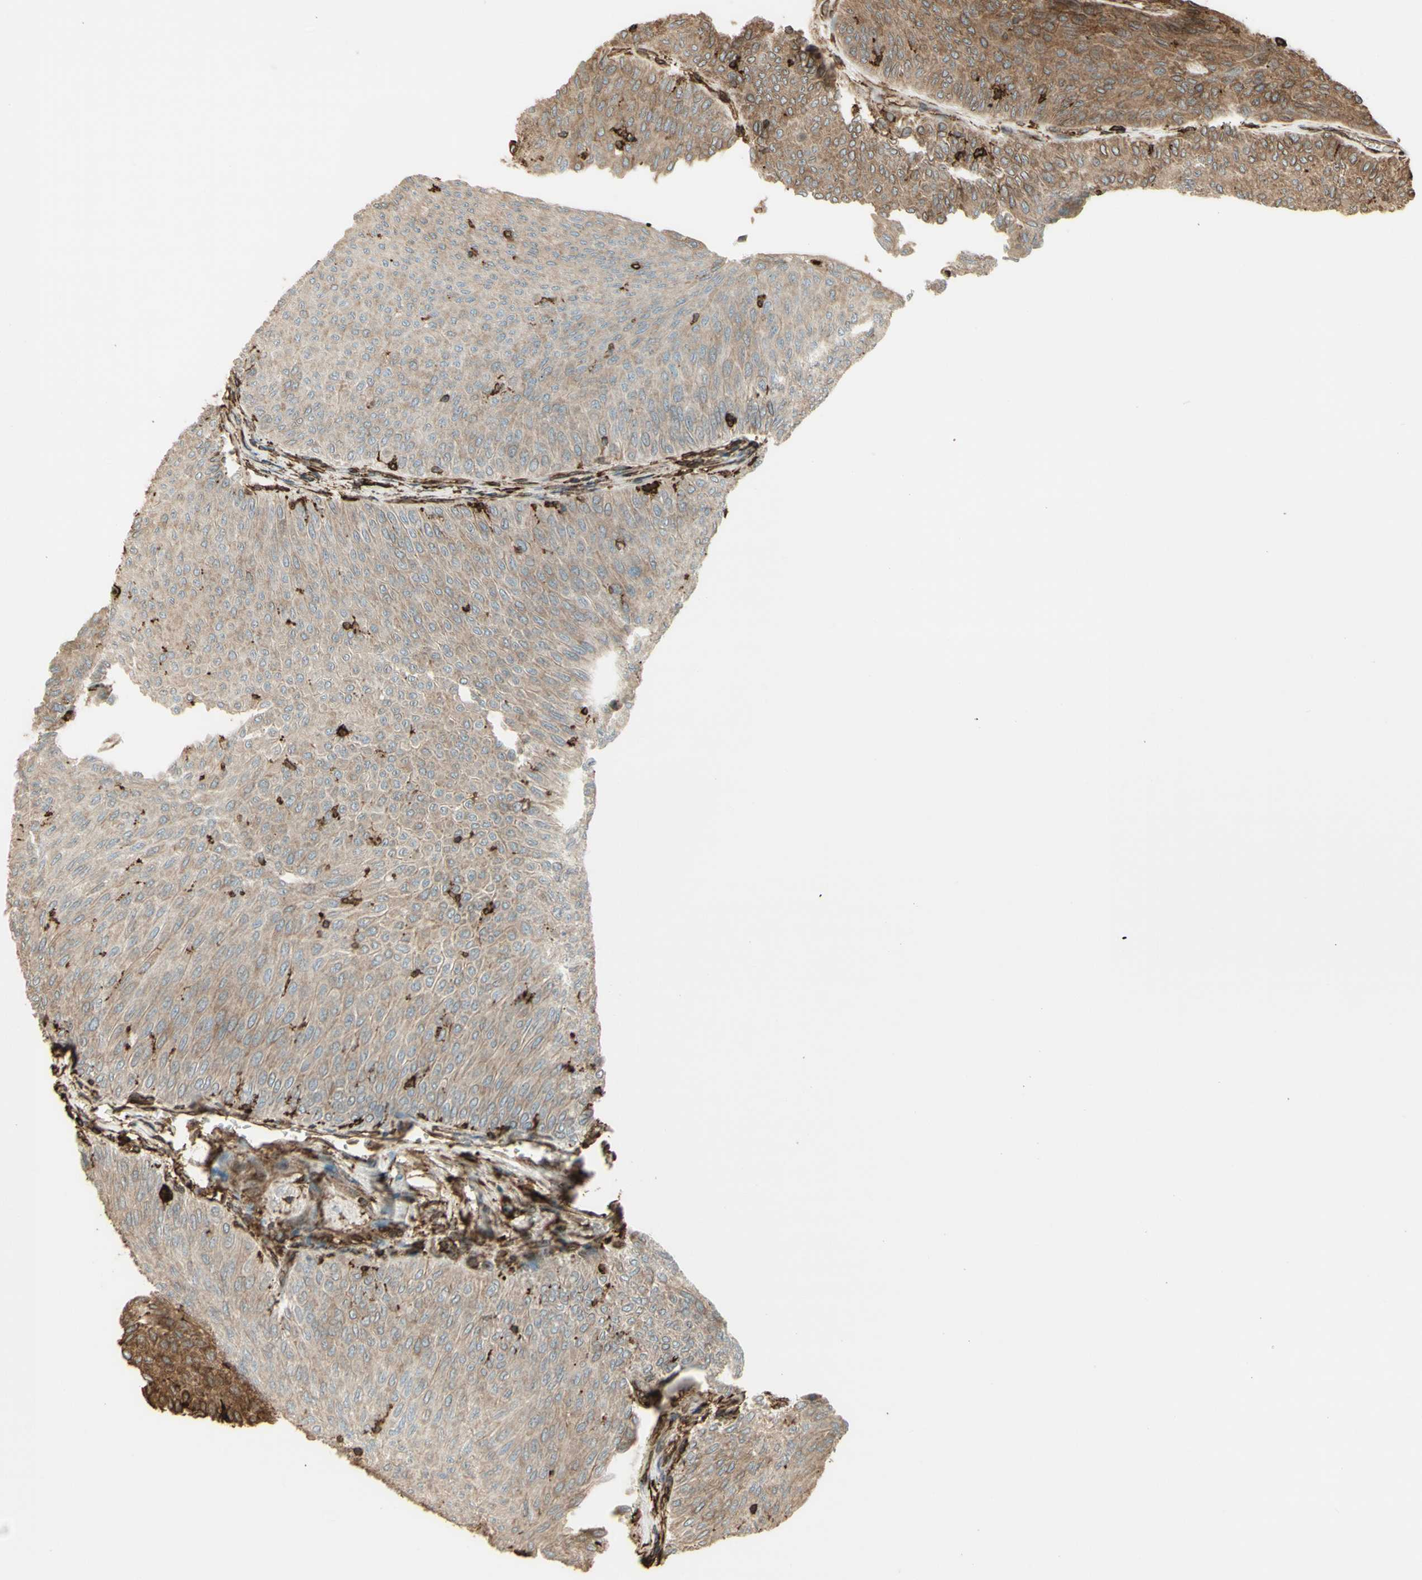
{"staining": {"intensity": "weak", "quantity": "<25%", "location": "cytoplasmic/membranous"}, "tissue": "urothelial cancer", "cell_type": "Tumor cells", "image_type": "cancer", "snomed": [{"axis": "morphology", "description": "Urothelial carcinoma, Low grade"}, {"axis": "topography", "description": "Urinary bladder"}], "caption": "Immunohistochemistry (IHC) image of neoplastic tissue: human urothelial carcinoma (low-grade) stained with DAB demonstrates no significant protein staining in tumor cells.", "gene": "CANX", "patient": {"sex": "male", "age": 78}}